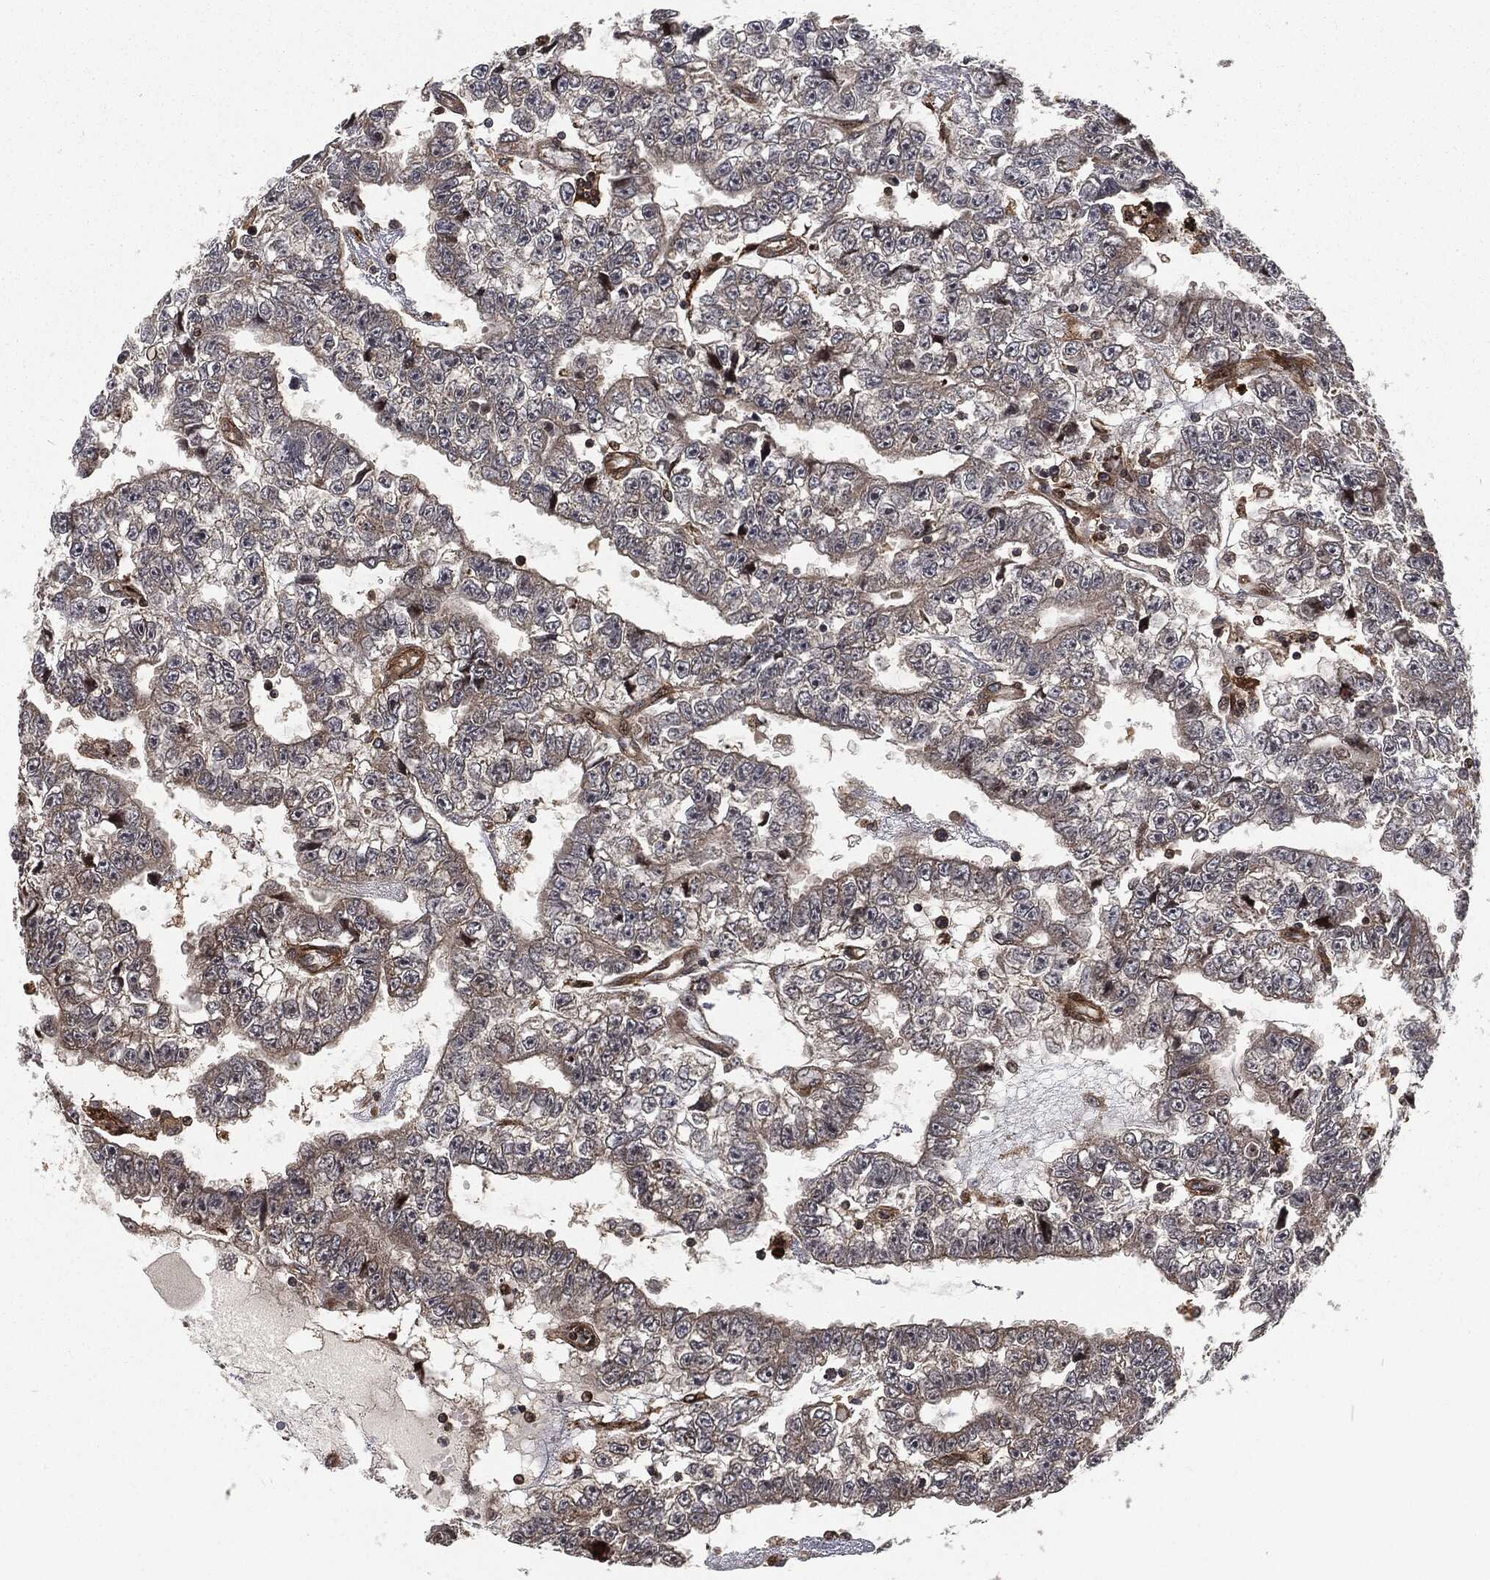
{"staining": {"intensity": "negative", "quantity": "none", "location": "none"}, "tissue": "testis cancer", "cell_type": "Tumor cells", "image_type": "cancer", "snomed": [{"axis": "morphology", "description": "Carcinoma, Embryonal, NOS"}, {"axis": "topography", "description": "Testis"}], "caption": "Histopathology image shows no significant protein positivity in tumor cells of embryonal carcinoma (testis). (Stains: DAB (3,3'-diaminobenzidine) immunohistochemistry with hematoxylin counter stain, Microscopy: brightfield microscopy at high magnification).", "gene": "RFTN1", "patient": {"sex": "male", "age": 25}}